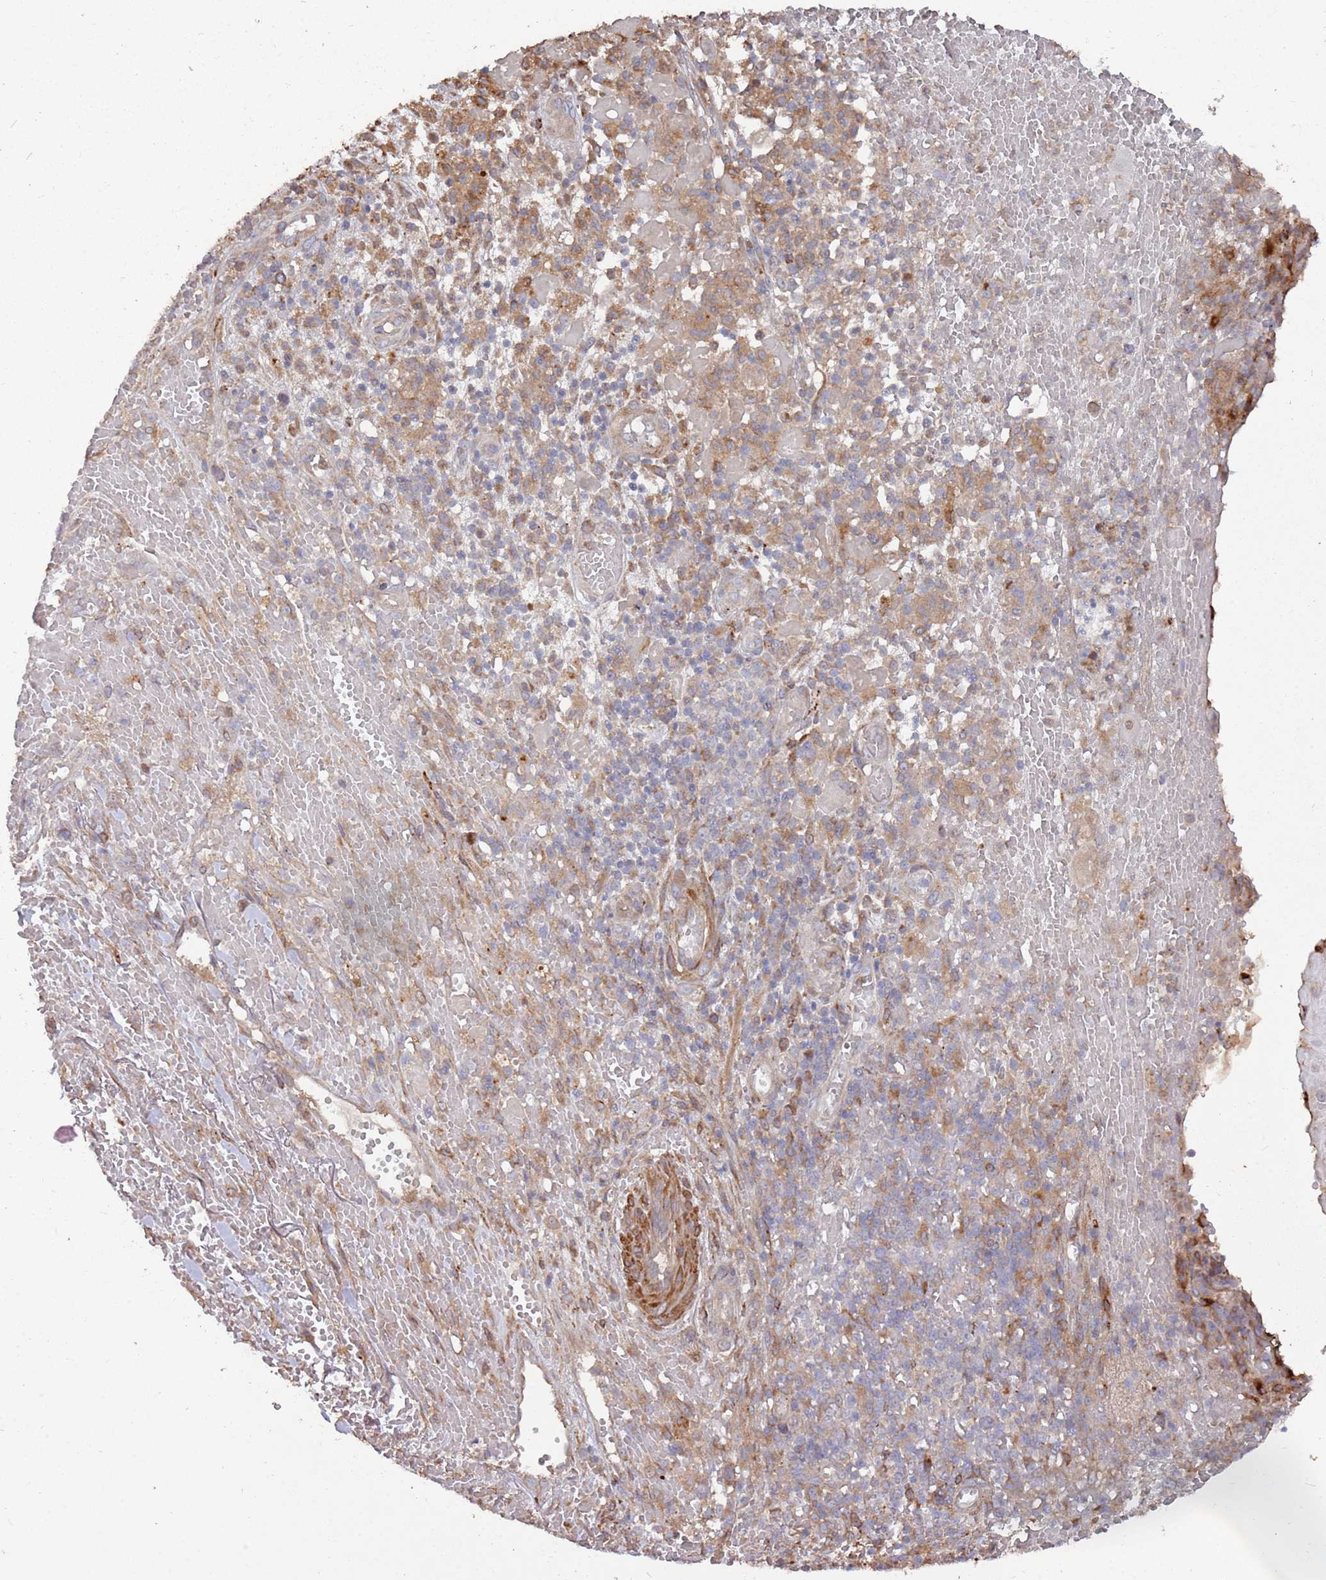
{"staining": {"intensity": "moderate", "quantity": "25%-75%", "location": "cytoplasmic/membranous"}, "tissue": "skin cancer", "cell_type": "Tumor cells", "image_type": "cancer", "snomed": [{"axis": "morphology", "description": "Normal tissue, NOS"}, {"axis": "morphology", "description": "Squamous cell carcinoma, NOS"}, {"axis": "topography", "description": "Skin"}, {"axis": "topography", "description": "Cartilage tissue"}], "caption": "Immunohistochemistry (IHC) (DAB) staining of human skin squamous cell carcinoma exhibits moderate cytoplasmic/membranous protein positivity in approximately 25%-75% of tumor cells.", "gene": "LACC1", "patient": {"sex": "female", "age": 79}}